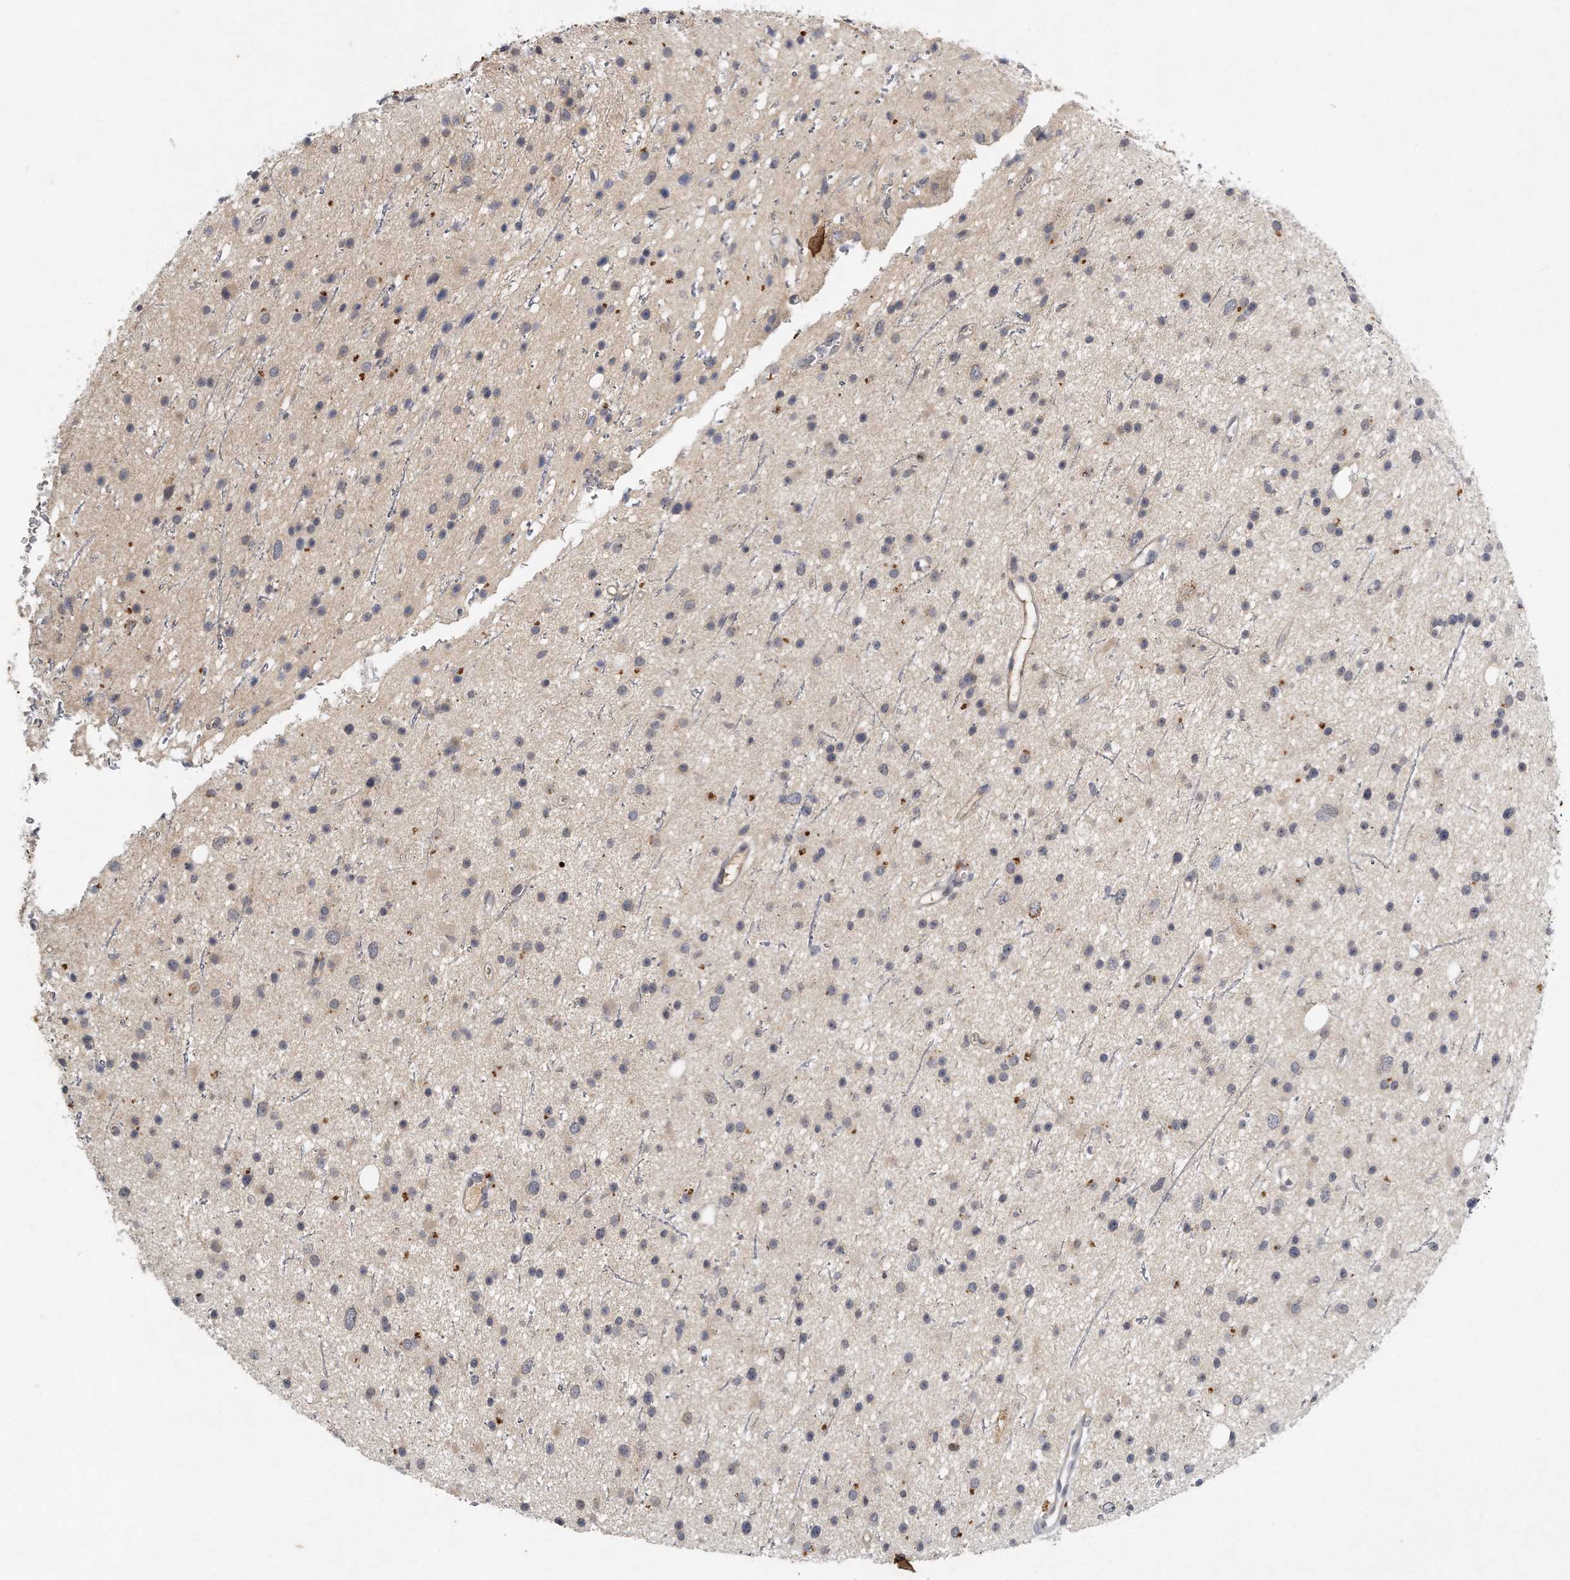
{"staining": {"intensity": "weak", "quantity": "<25%", "location": "cytoplasmic/membranous"}, "tissue": "glioma", "cell_type": "Tumor cells", "image_type": "cancer", "snomed": [{"axis": "morphology", "description": "Glioma, malignant, Low grade"}, {"axis": "topography", "description": "Cerebral cortex"}], "caption": "Tumor cells show no significant protein staining in glioma. (Immunohistochemistry (ihc), brightfield microscopy, high magnification).", "gene": "CAMK1", "patient": {"sex": "female", "age": 39}}